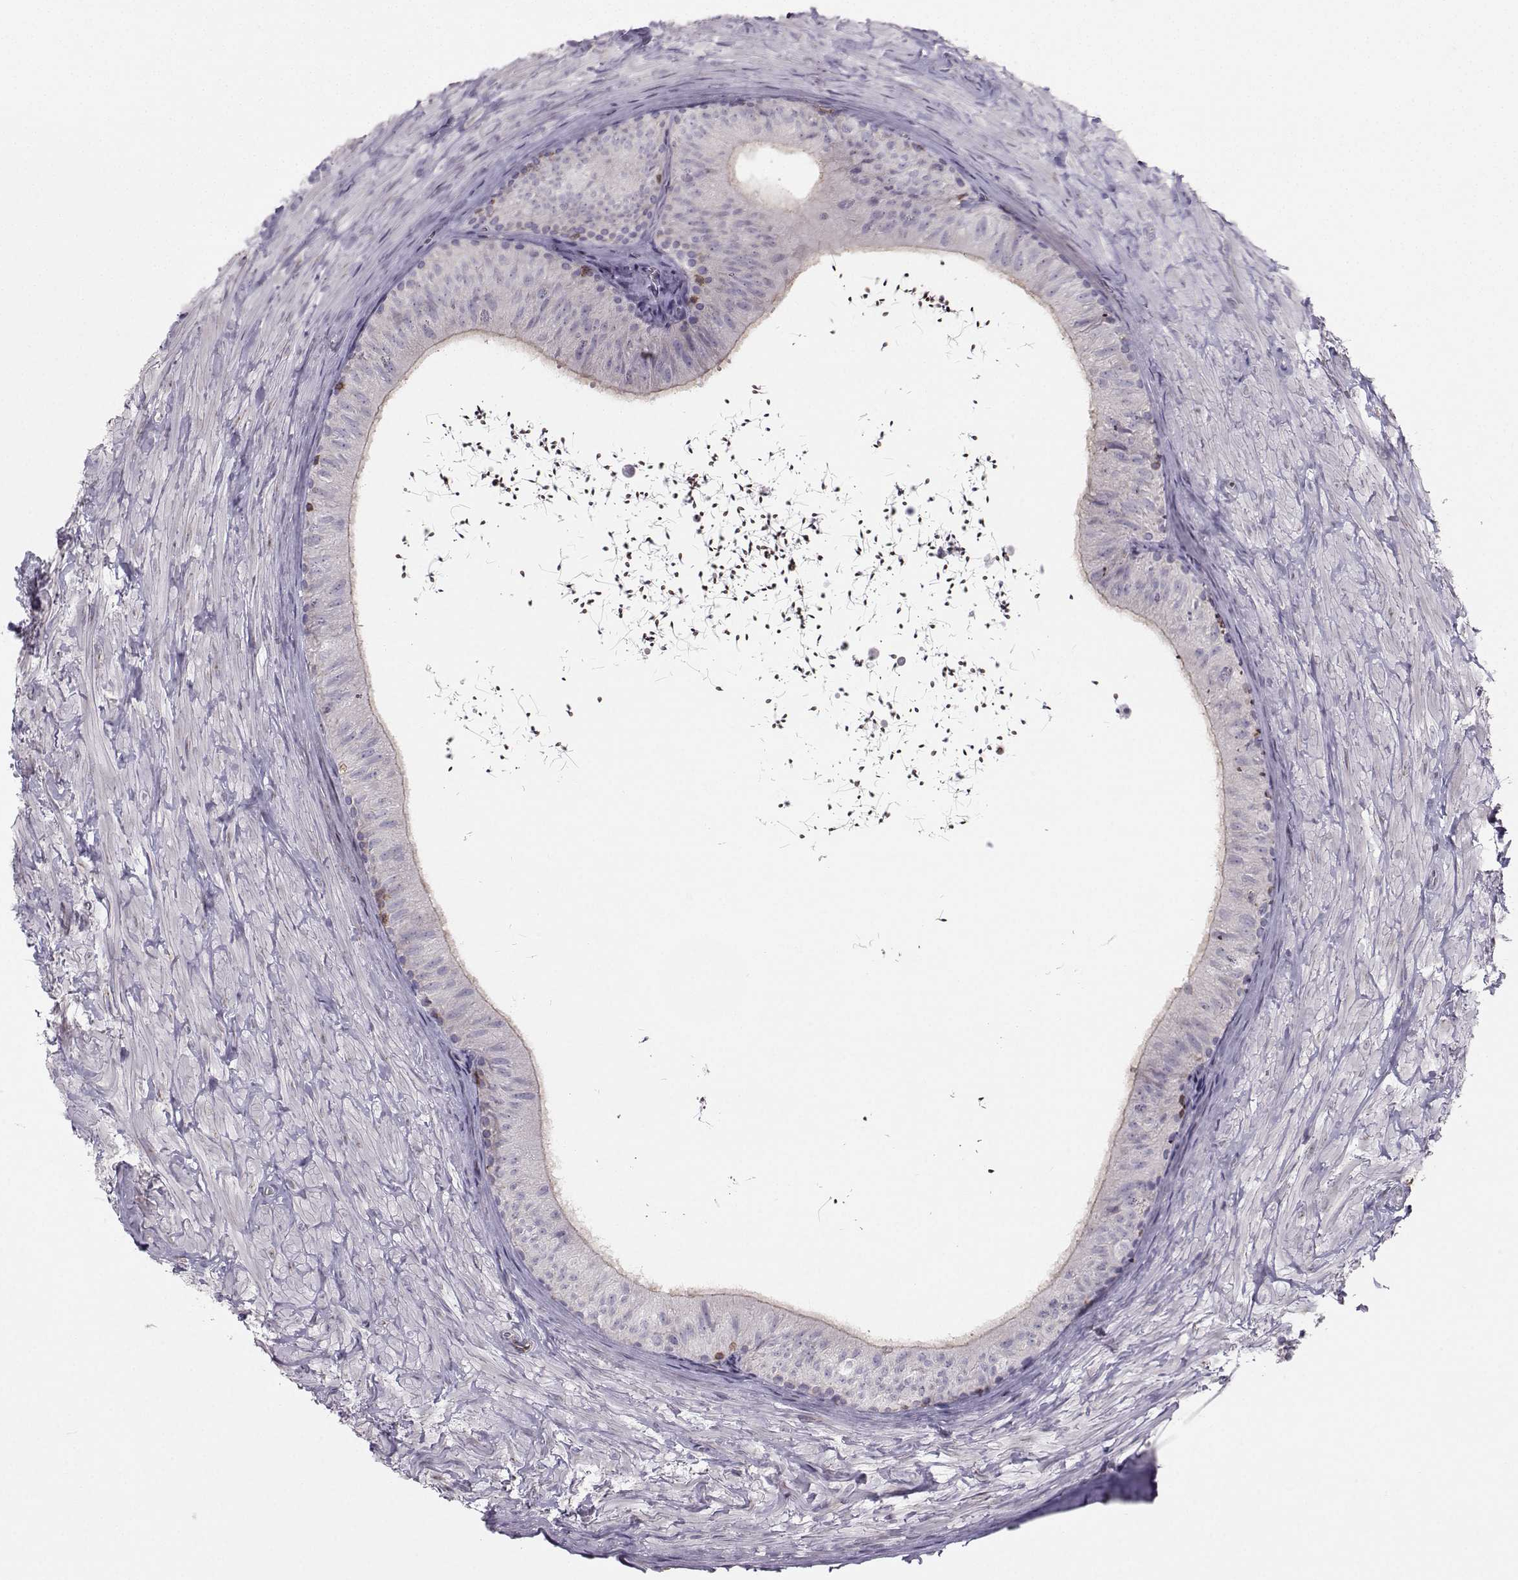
{"staining": {"intensity": "weak", "quantity": "25%-75%", "location": "cytoplasmic/membranous"}, "tissue": "epididymis", "cell_type": "Glandular cells", "image_type": "normal", "snomed": [{"axis": "morphology", "description": "Normal tissue, NOS"}, {"axis": "topography", "description": "Epididymis"}], "caption": "IHC staining of benign epididymis, which exhibits low levels of weak cytoplasmic/membranous positivity in about 25%-75% of glandular cells indicating weak cytoplasmic/membranous protein expression. The staining was performed using DAB (3,3'-diaminobenzidine) (brown) for protein detection and nuclei were counterstained in hematoxylin (blue).", "gene": "ZBTB32", "patient": {"sex": "male", "age": 32}}